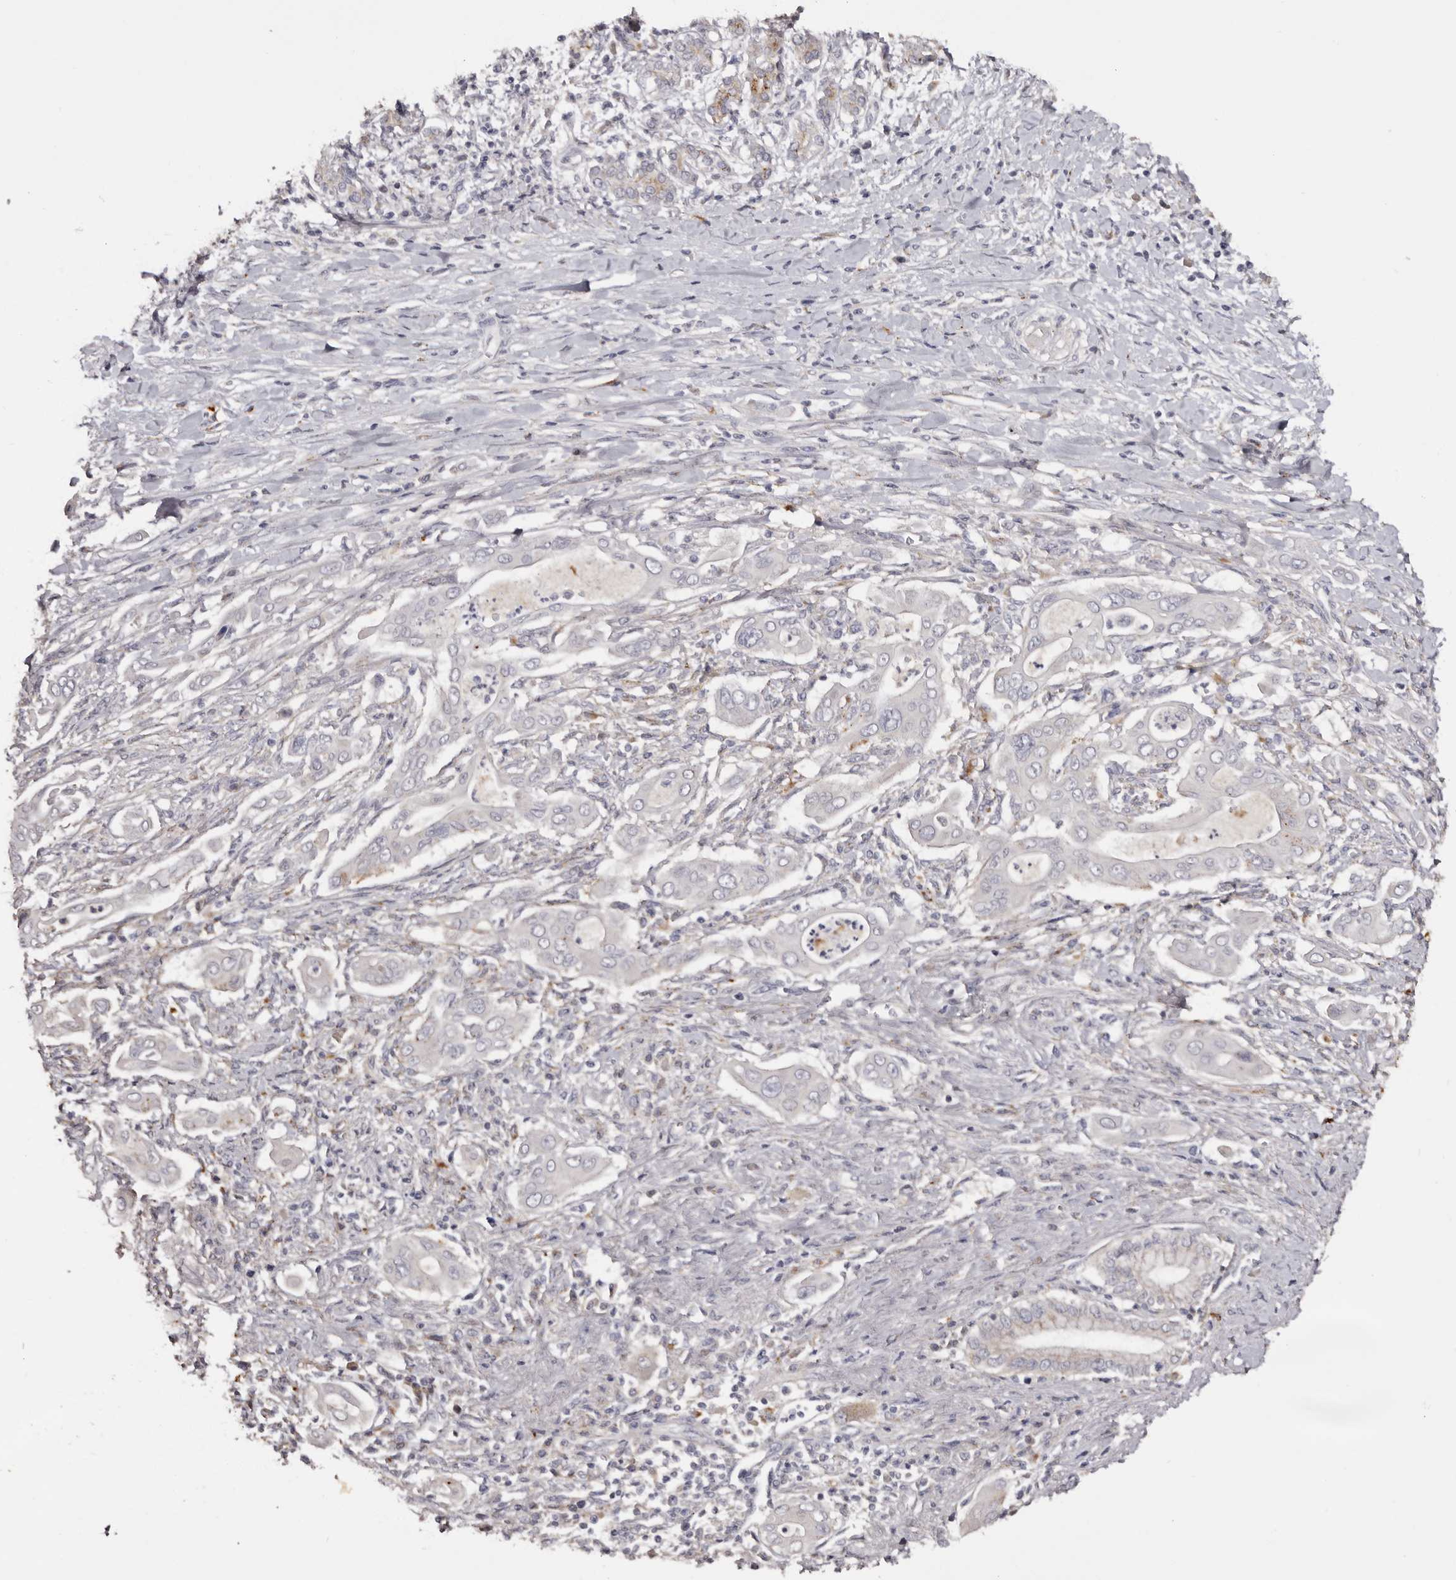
{"staining": {"intensity": "negative", "quantity": "none", "location": "none"}, "tissue": "pancreatic cancer", "cell_type": "Tumor cells", "image_type": "cancer", "snomed": [{"axis": "morphology", "description": "Adenocarcinoma, NOS"}, {"axis": "topography", "description": "Pancreas"}], "caption": "Tumor cells show no significant protein staining in pancreatic adenocarcinoma.", "gene": "DAP", "patient": {"sex": "male", "age": 58}}